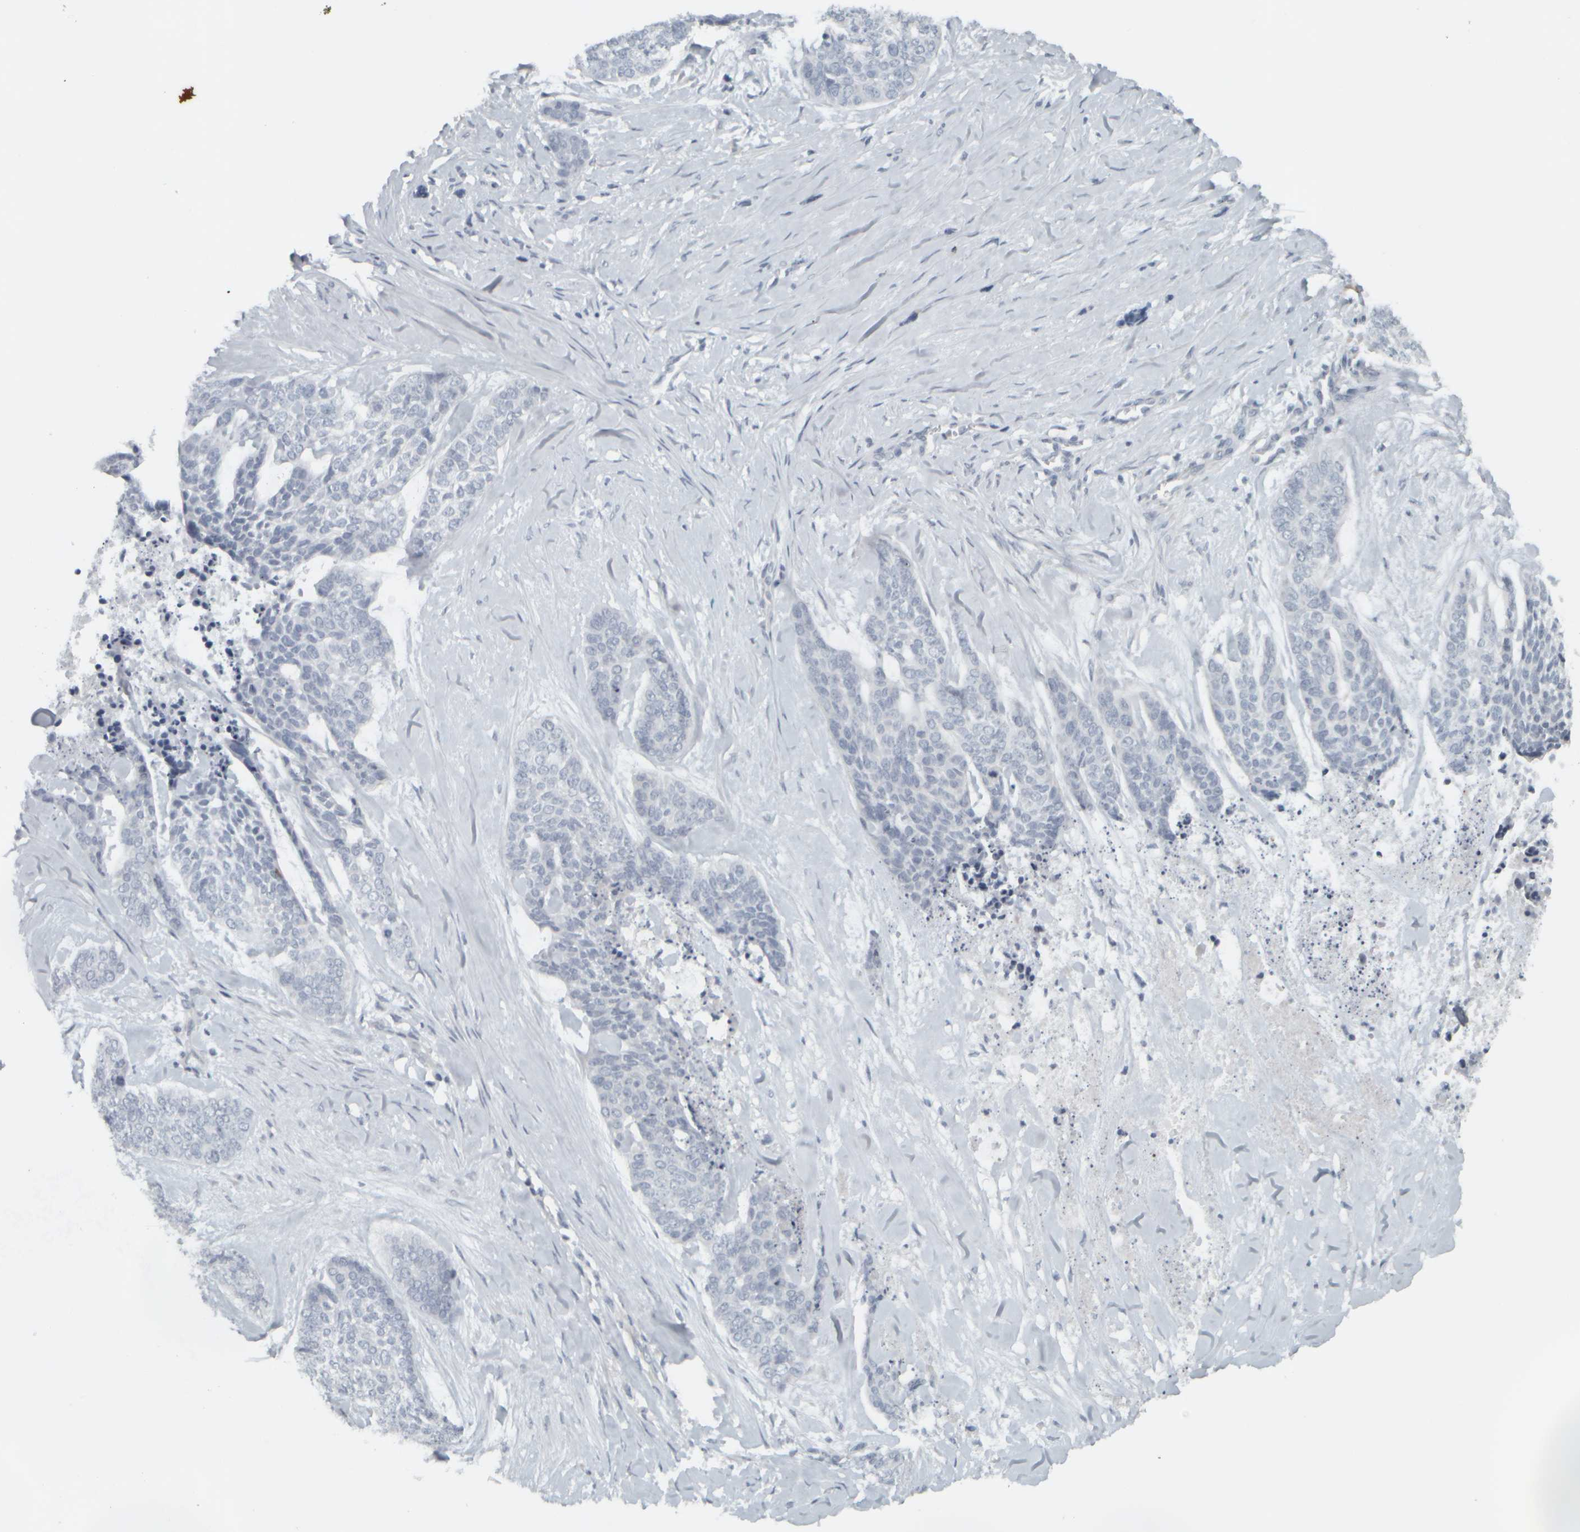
{"staining": {"intensity": "negative", "quantity": "none", "location": "none"}, "tissue": "skin cancer", "cell_type": "Tumor cells", "image_type": "cancer", "snomed": [{"axis": "morphology", "description": "Basal cell carcinoma"}, {"axis": "topography", "description": "Skin"}], "caption": "The micrograph demonstrates no staining of tumor cells in skin cancer.", "gene": "NAPG", "patient": {"sex": "female", "age": 64}}